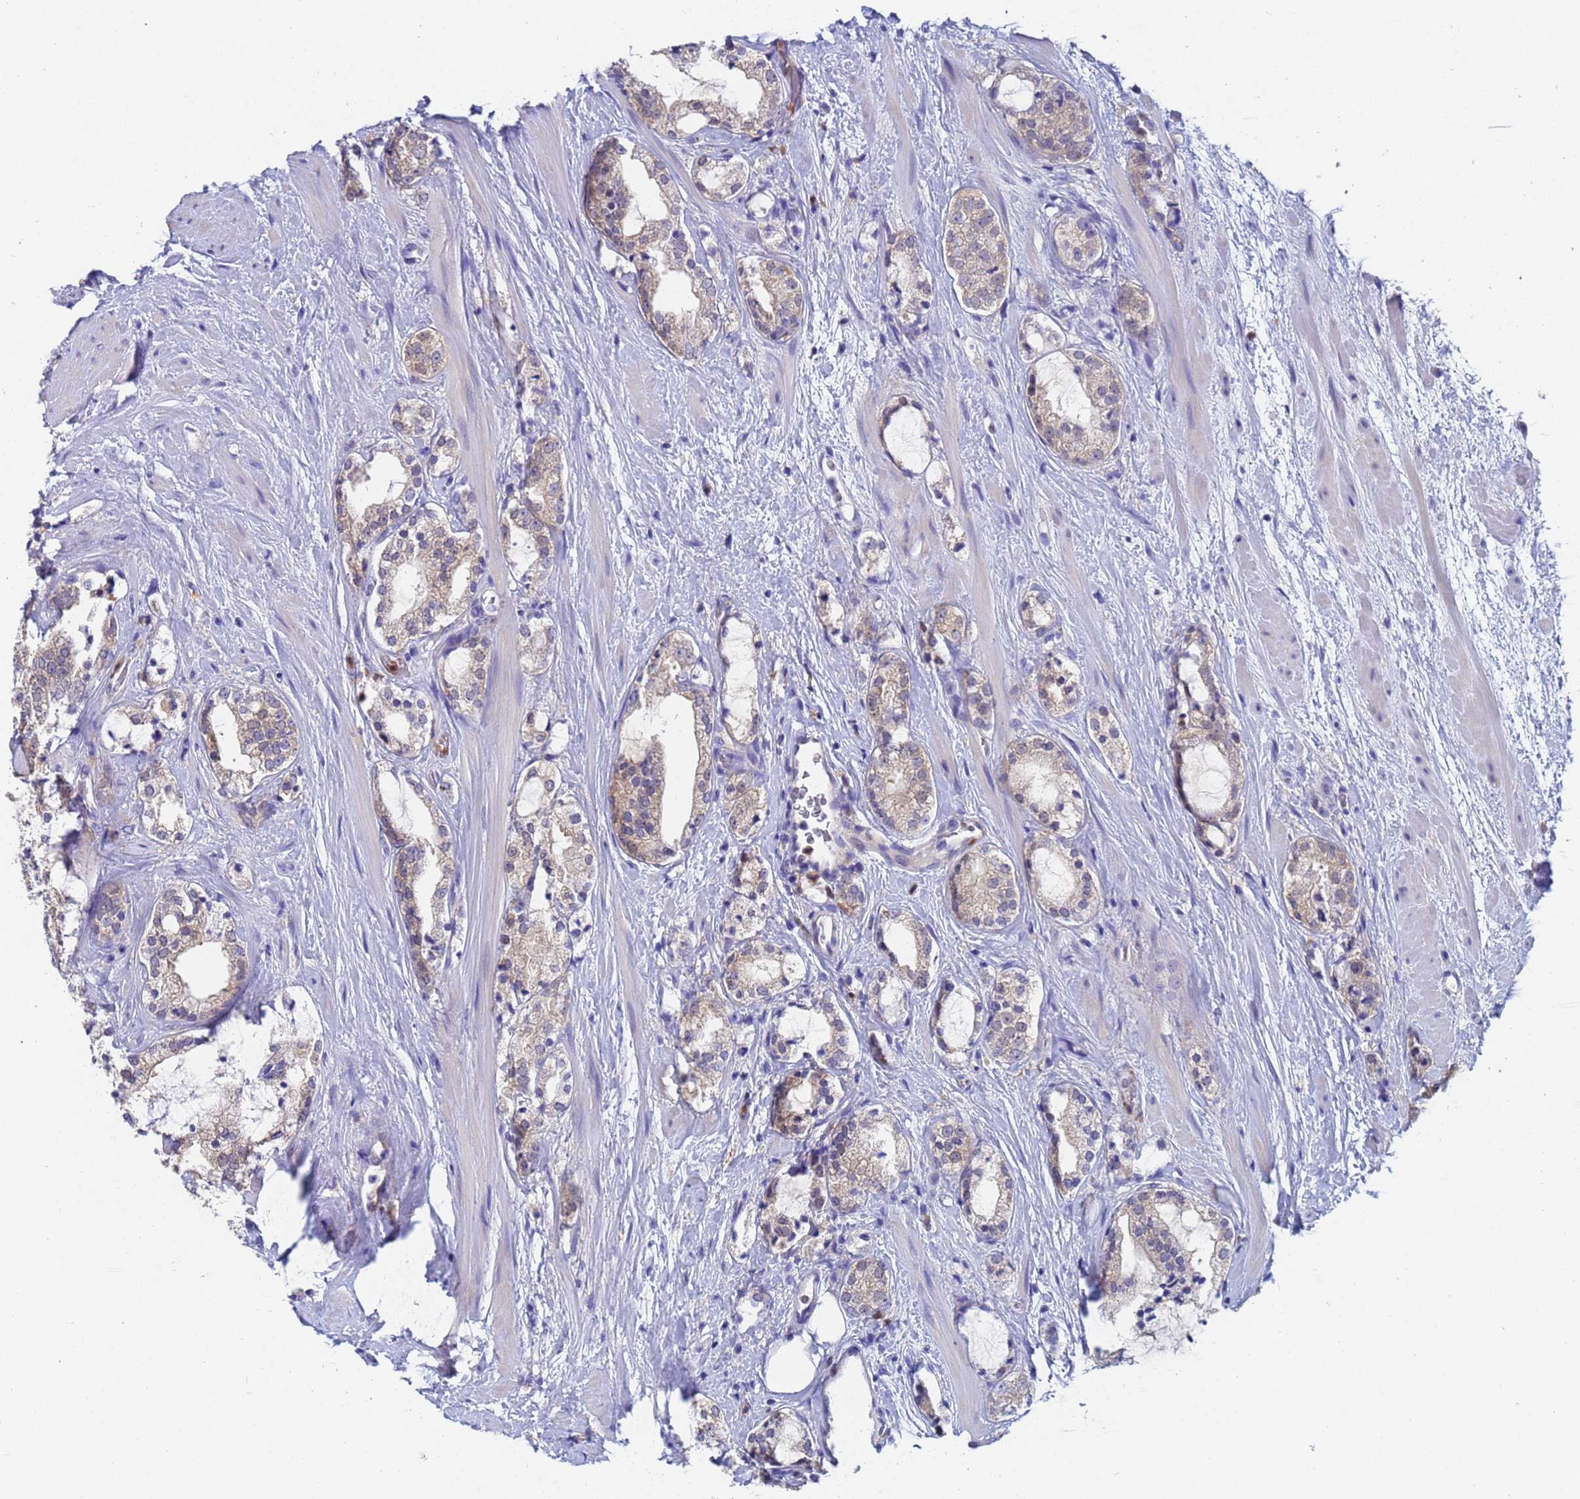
{"staining": {"intensity": "weak", "quantity": "25%-75%", "location": "cytoplasmic/membranous"}, "tissue": "prostate cancer", "cell_type": "Tumor cells", "image_type": "cancer", "snomed": [{"axis": "morphology", "description": "Adenocarcinoma, High grade"}, {"axis": "topography", "description": "Prostate"}], "caption": "A brown stain labels weak cytoplasmic/membranous positivity of a protein in prostate adenocarcinoma (high-grade) tumor cells. (brown staining indicates protein expression, while blue staining denotes nuclei).", "gene": "TTLL11", "patient": {"sex": "male", "age": 64}}